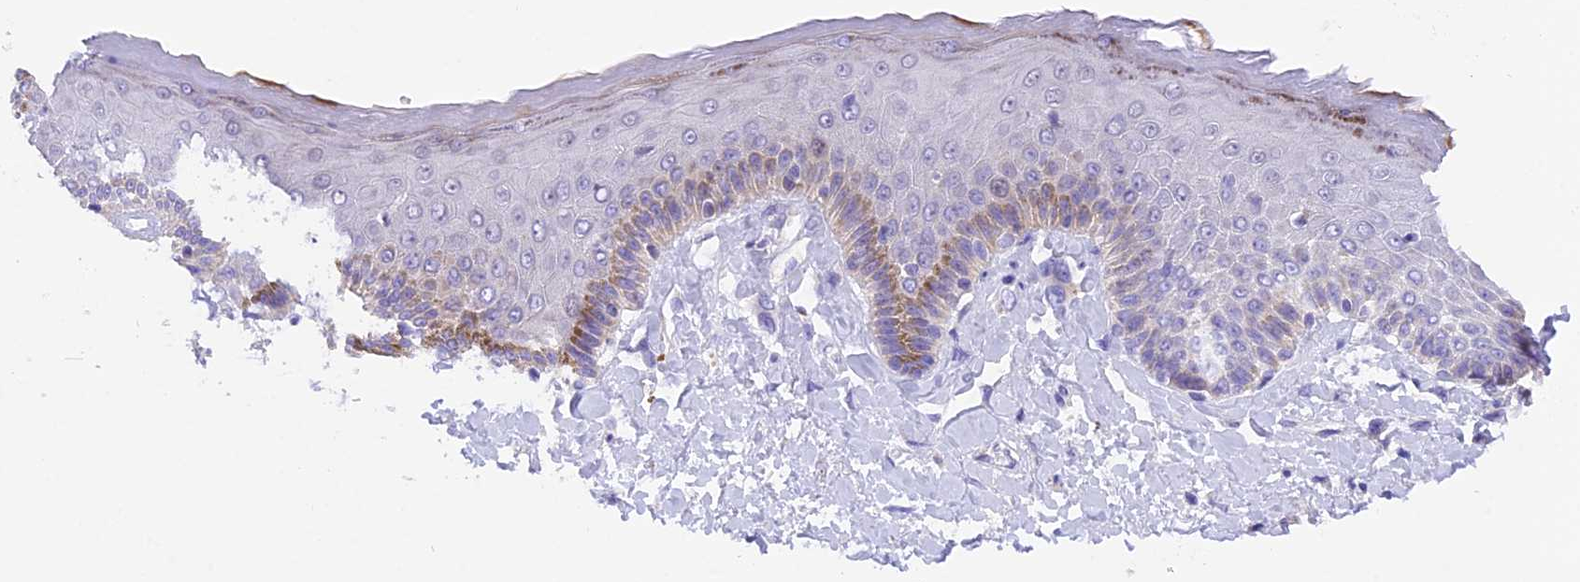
{"staining": {"intensity": "moderate", "quantity": "<25%", "location": "cytoplasmic/membranous"}, "tissue": "skin", "cell_type": "Epidermal cells", "image_type": "normal", "snomed": [{"axis": "morphology", "description": "Normal tissue, NOS"}, {"axis": "topography", "description": "Anal"}], "caption": "Benign skin demonstrates moderate cytoplasmic/membranous expression in about <25% of epidermal cells.", "gene": "PKIA", "patient": {"sex": "male", "age": 69}}